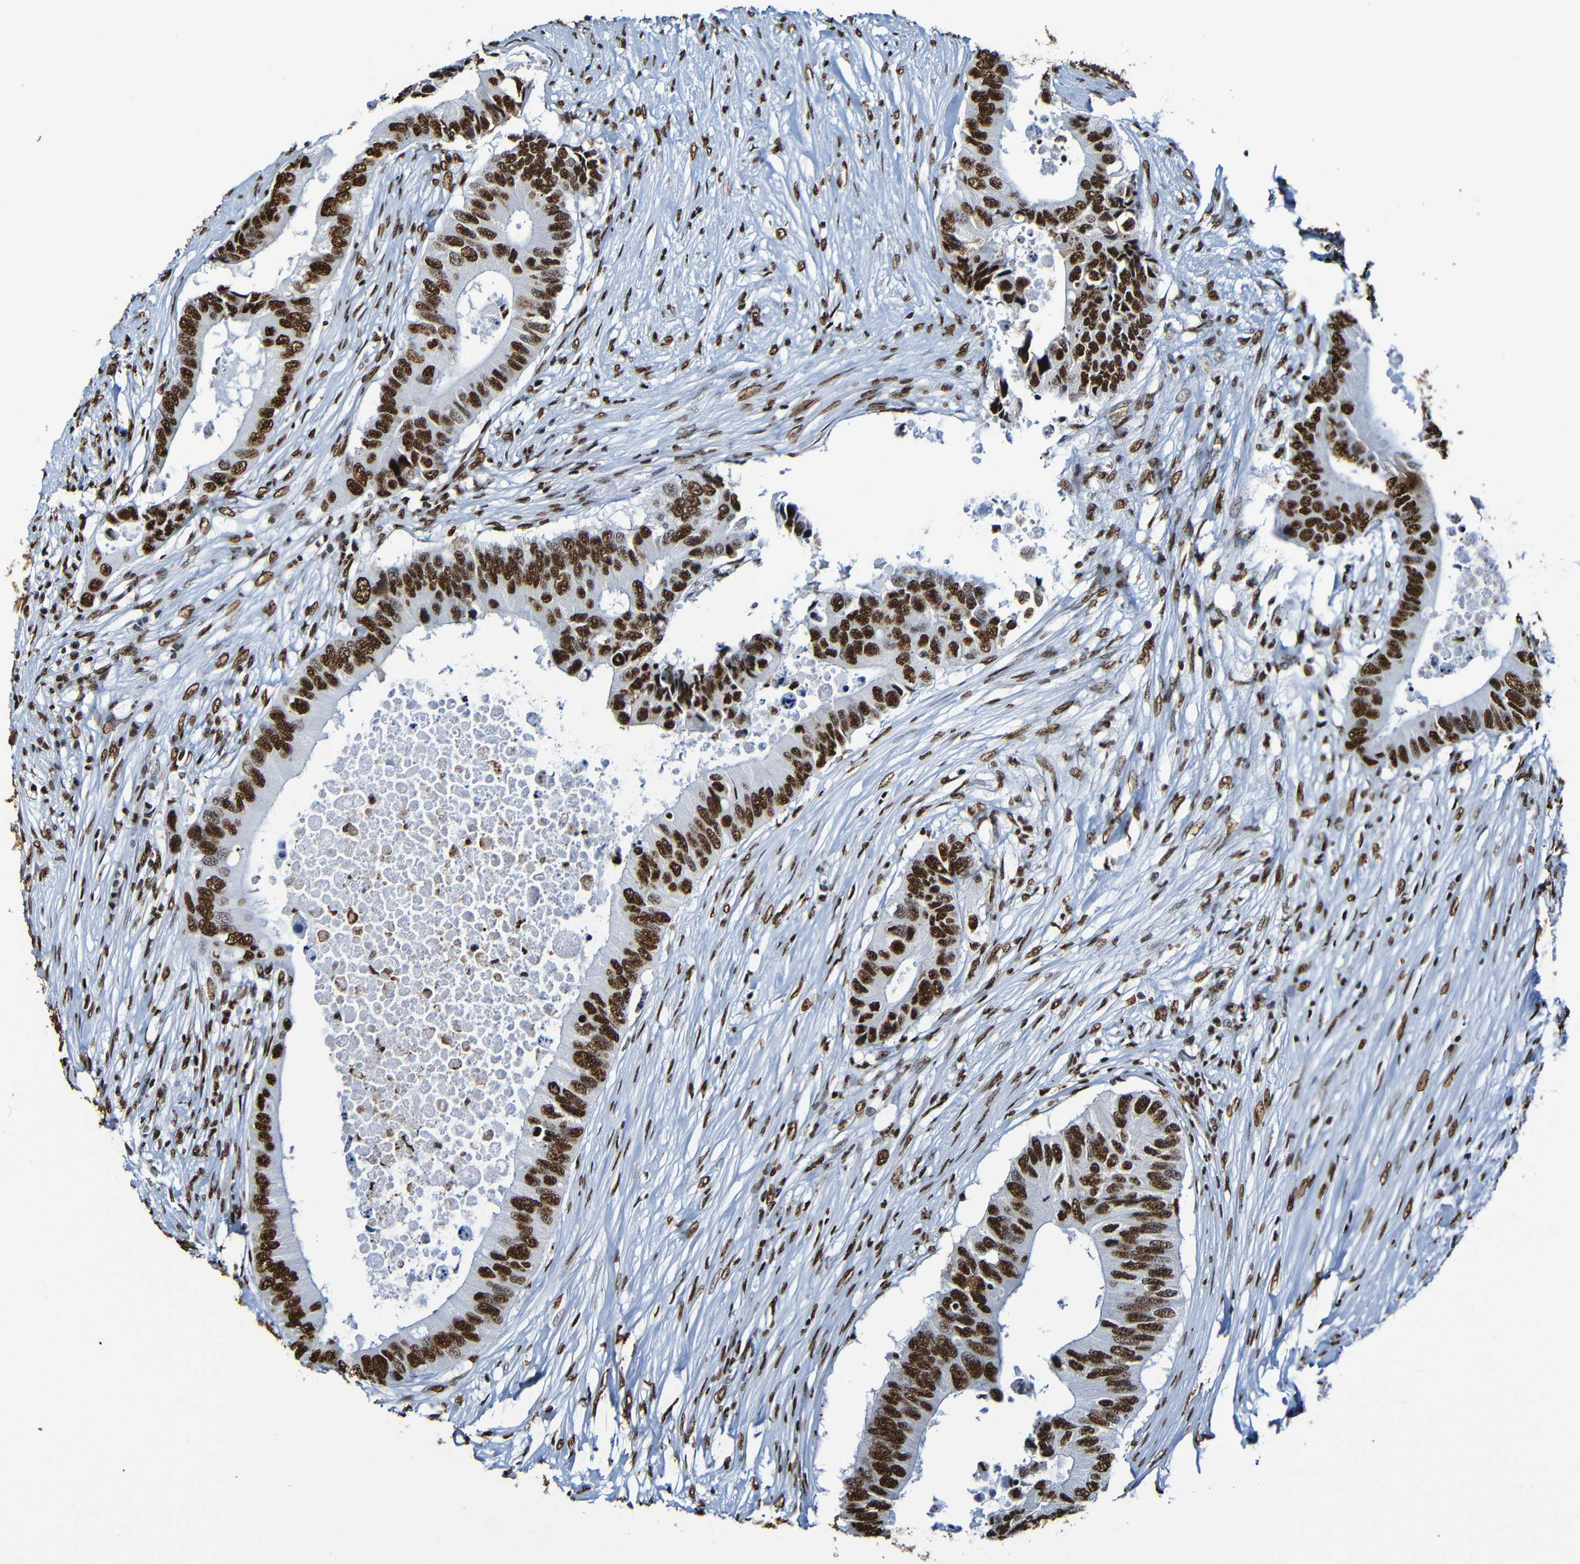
{"staining": {"intensity": "strong", "quantity": ">75%", "location": "nuclear"}, "tissue": "colorectal cancer", "cell_type": "Tumor cells", "image_type": "cancer", "snomed": [{"axis": "morphology", "description": "Adenocarcinoma, NOS"}, {"axis": "topography", "description": "Colon"}], "caption": "The image exhibits a brown stain indicating the presence of a protein in the nuclear of tumor cells in colorectal cancer.", "gene": "SRSF3", "patient": {"sex": "male", "age": 71}}